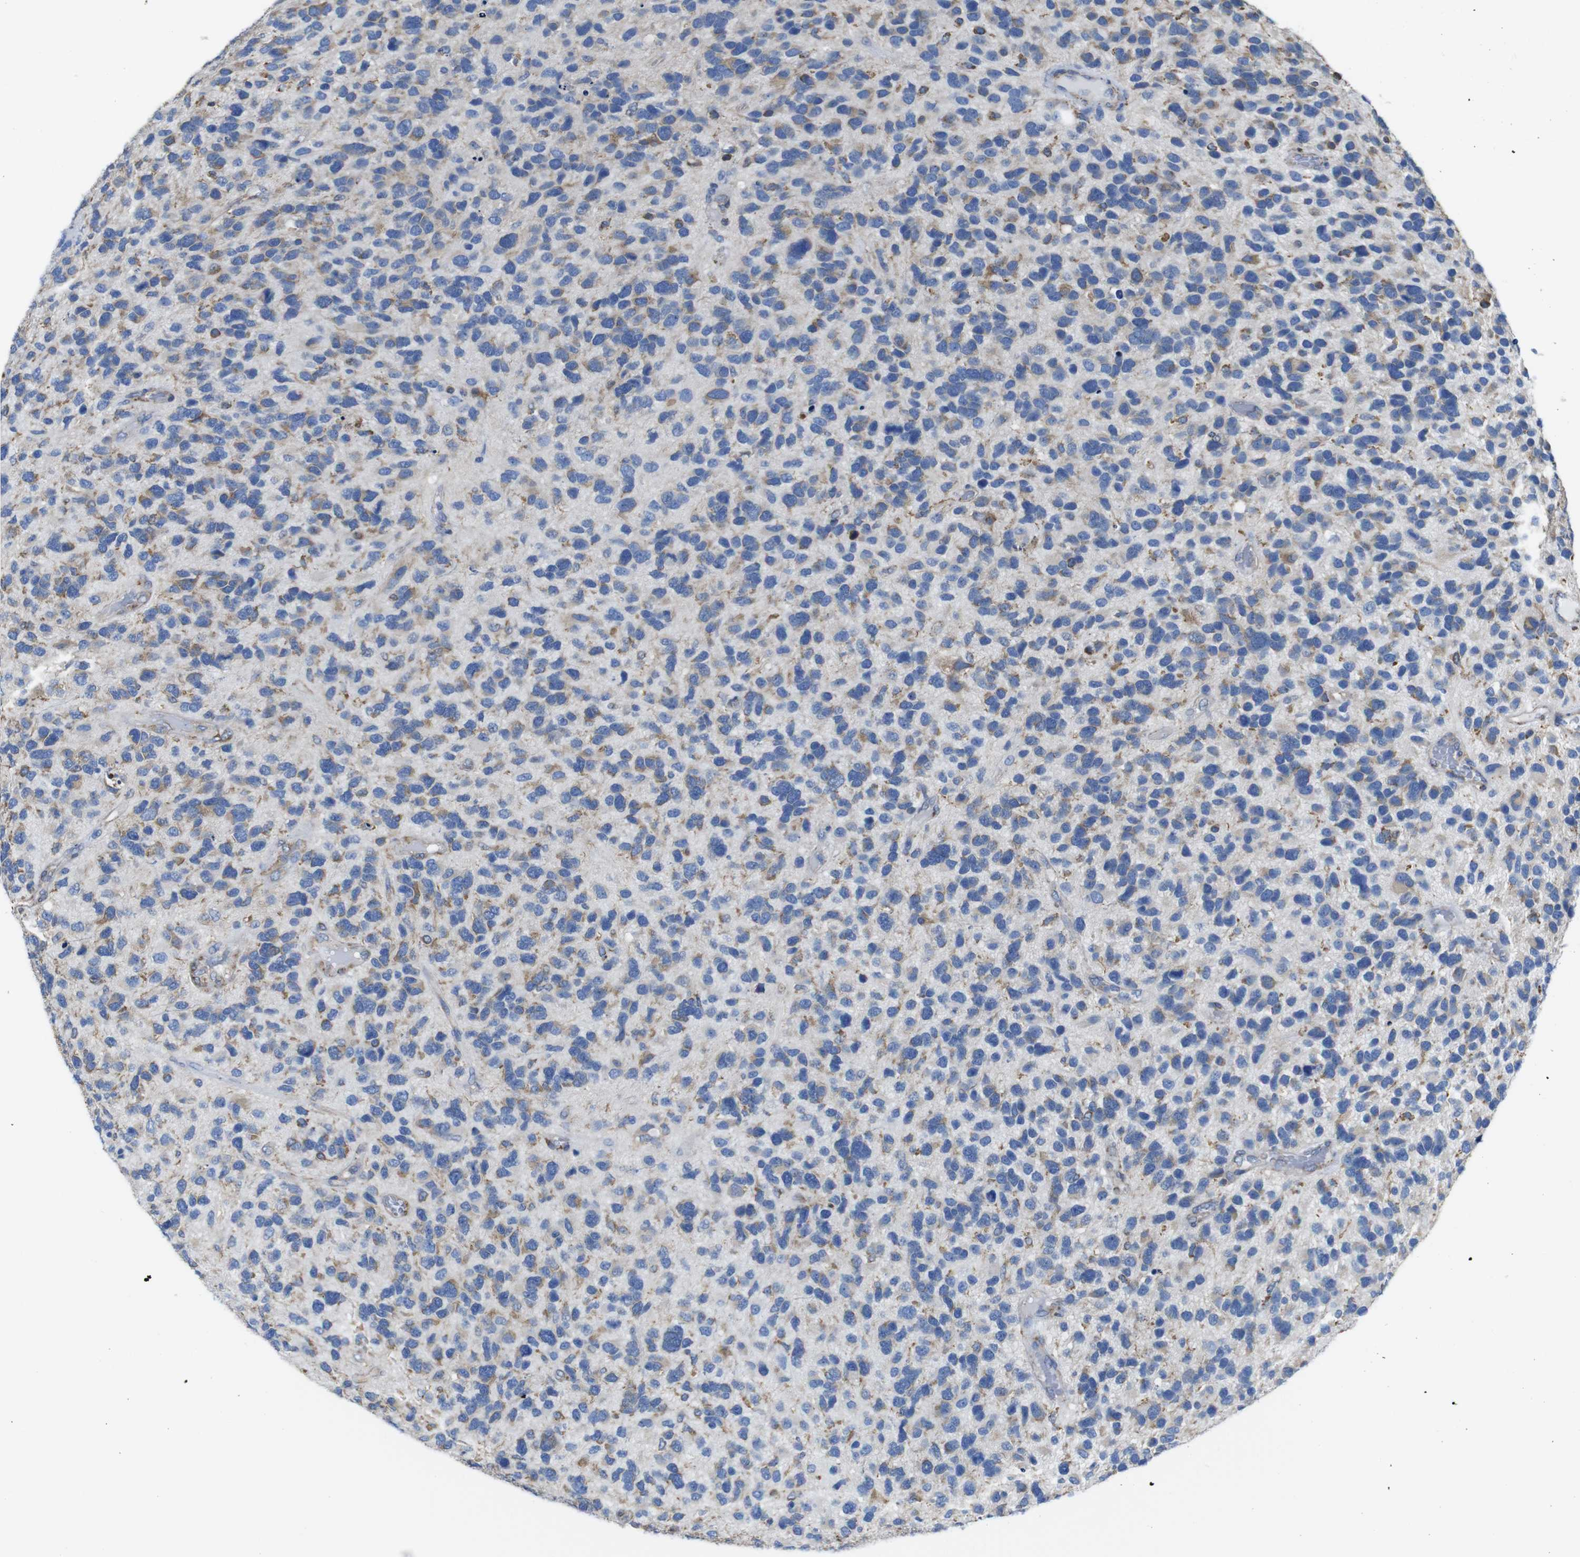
{"staining": {"intensity": "moderate", "quantity": "25%-75%", "location": "cytoplasmic/membranous"}, "tissue": "glioma", "cell_type": "Tumor cells", "image_type": "cancer", "snomed": [{"axis": "morphology", "description": "Glioma, malignant, High grade"}, {"axis": "topography", "description": "Brain"}], "caption": "Moderate cytoplasmic/membranous staining for a protein is identified in approximately 25%-75% of tumor cells of malignant glioma (high-grade) using immunohistochemistry.", "gene": "PPIB", "patient": {"sex": "female", "age": 58}}